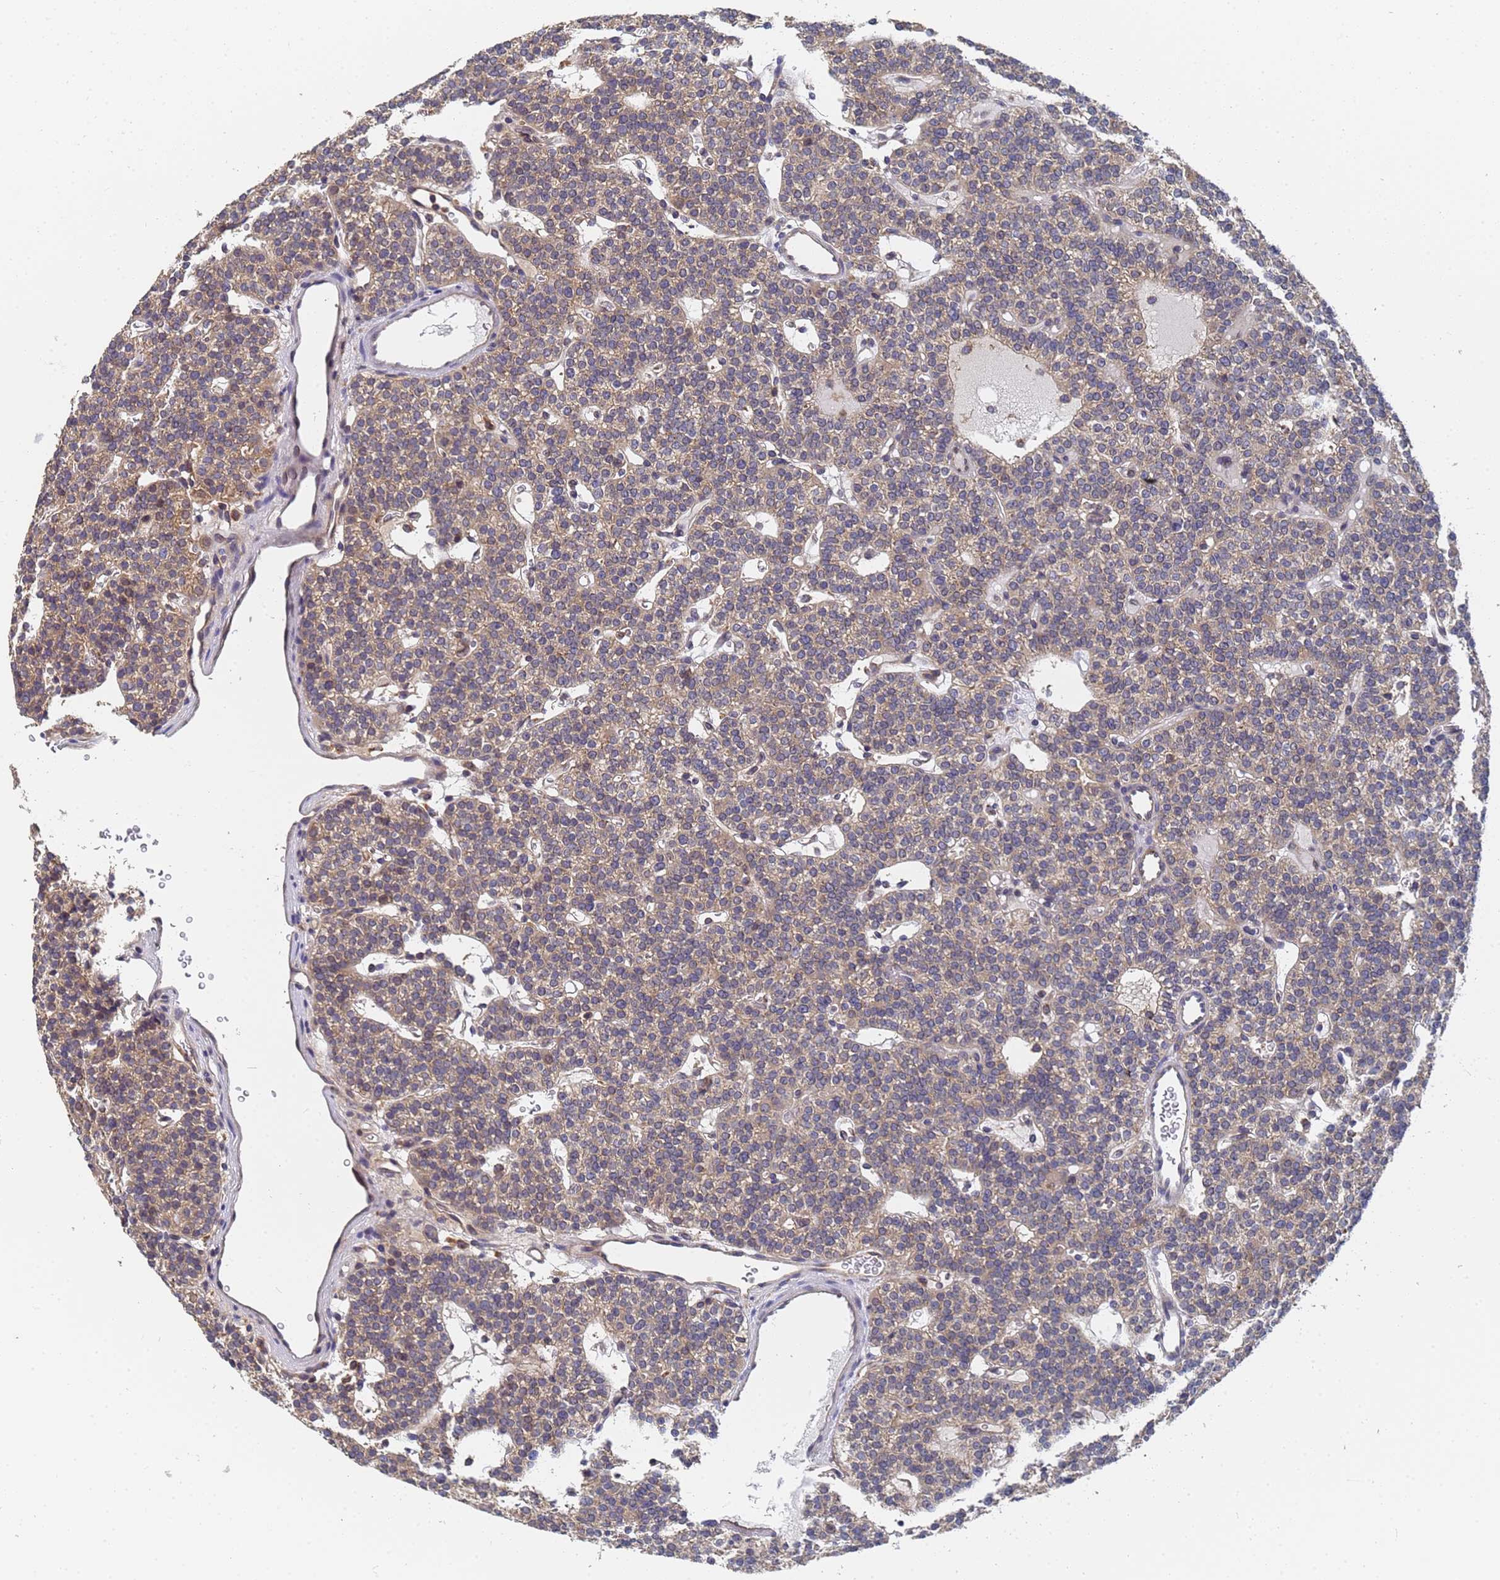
{"staining": {"intensity": "weak", "quantity": "25%-75%", "location": "cytoplasmic/membranous"}, "tissue": "parathyroid gland", "cell_type": "Glandular cells", "image_type": "normal", "snomed": [{"axis": "morphology", "description": "Normal tissue, NOS"}, {"axis": "topography", "description": "Parathyroid gland"}], "caption": "The photomicrograph shows staining of unremarkable parathyroid gland, revealing weak cytoplasmic/membranous protein staining (brown color) within glandular cells. Using DAB (brown) and hematoxylin (blue) stains, captured at high magnification using brightfield microscopy.", "gene": "ALS2CL", "patient": {"sex": "male", "age": 83}}